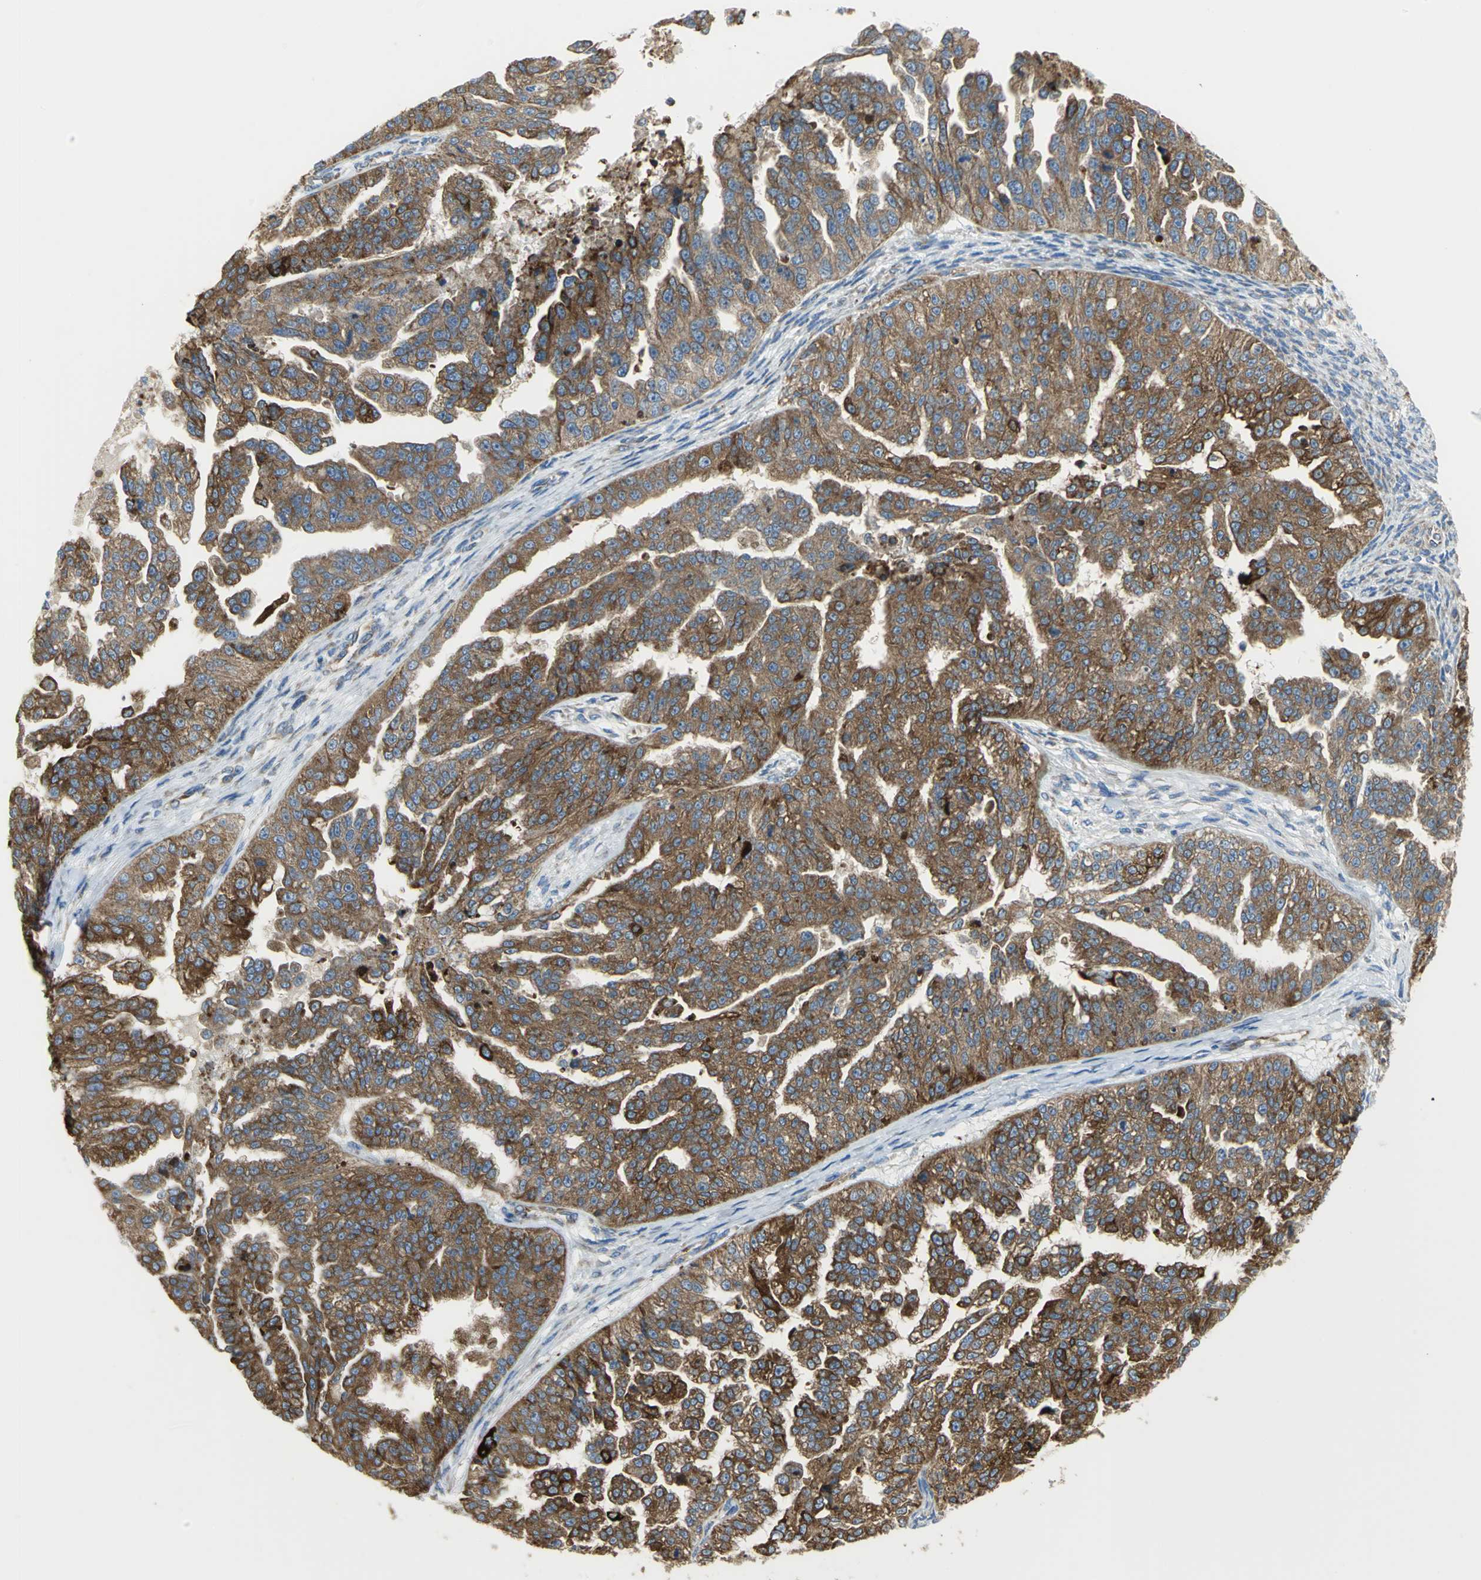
{"staining": {"intensity": "strong", "quantity": ">75%", "location": "cytoplasmic/membranous"}, "tissue": "ovarian cancer", "cell_type": "Tumor cells", "image_type": "cancer", "snomed": [{"axis": "morphology", "description": "Cystadenocarcinoma, serous, NOS"}, {"axis": "topography", "description": "Ovary"}], "caption": "Serous cystadenocarcinoma (ovarian) tissue reveals strong cytoplasmic/membranous positivity in about >75% of tumor cells", "gene": "TULP4", "patient": {"sex": "female", "age": 58}}